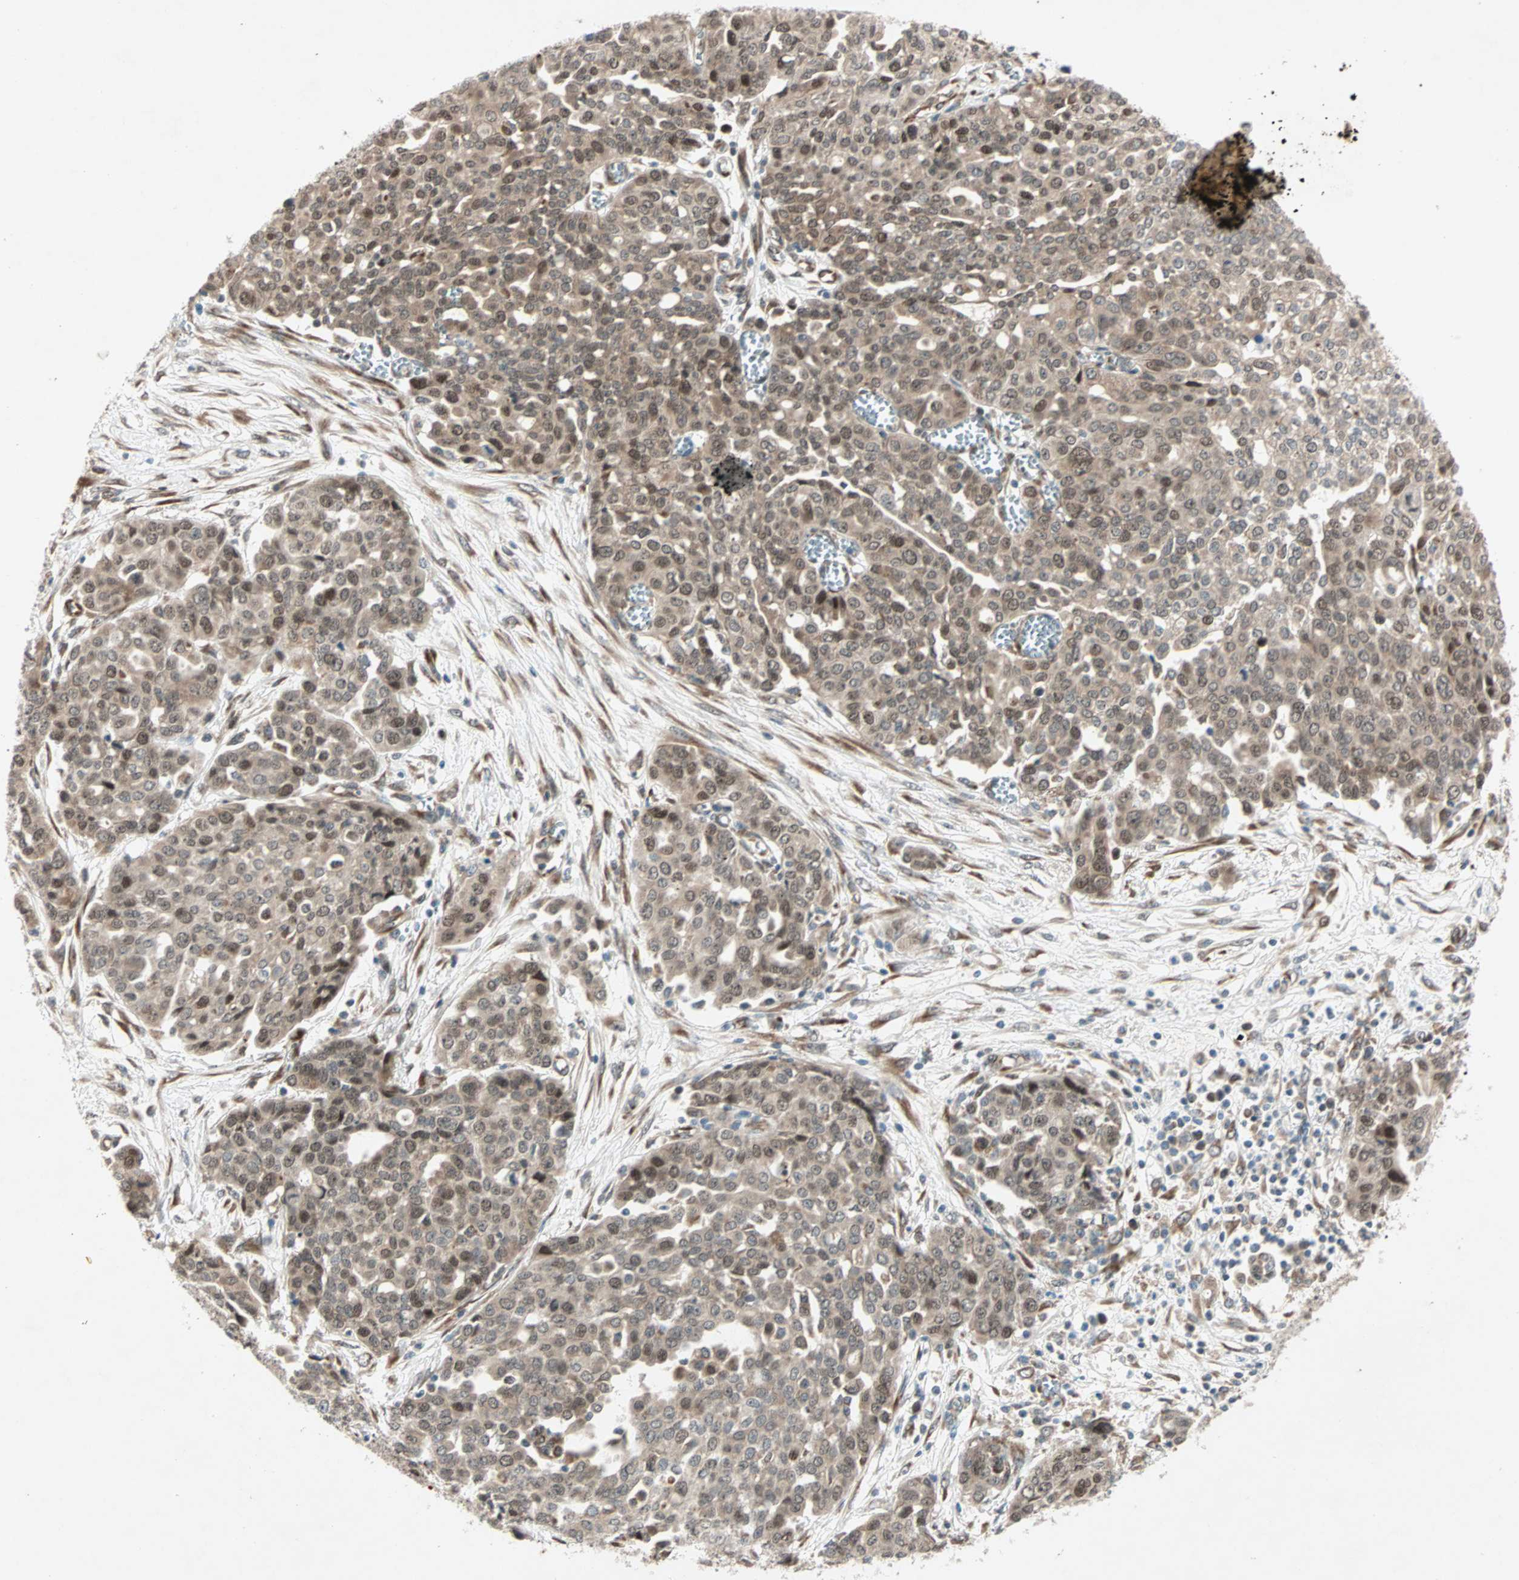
{"staining": {"intensity": "moderate", "quantity": ">75%", "location": "cytoplasmic/membranous,nuclear"}, "tissue": "ovarian cancer", "cell_type": "Tumor cells", "image_type": "cancer", "snomed": [{"axis": "morphology", "description": "Cystadenocarcinoma, serous, NOS"}, {"axis": "topography", "description": "Soft tissue"}, {"axis": "topography", "description": "Ovary"}], "caption": "An image showing moderate cytoplasmic/membranous and nuclear positivity in approximately >75% of tumor cells in ovarian serous cystadenocarcinoma, as visualized by brown immunohistochemical staining.", "gene": "ZNF37A", "patient": {"sex": "female", "age": 57}}